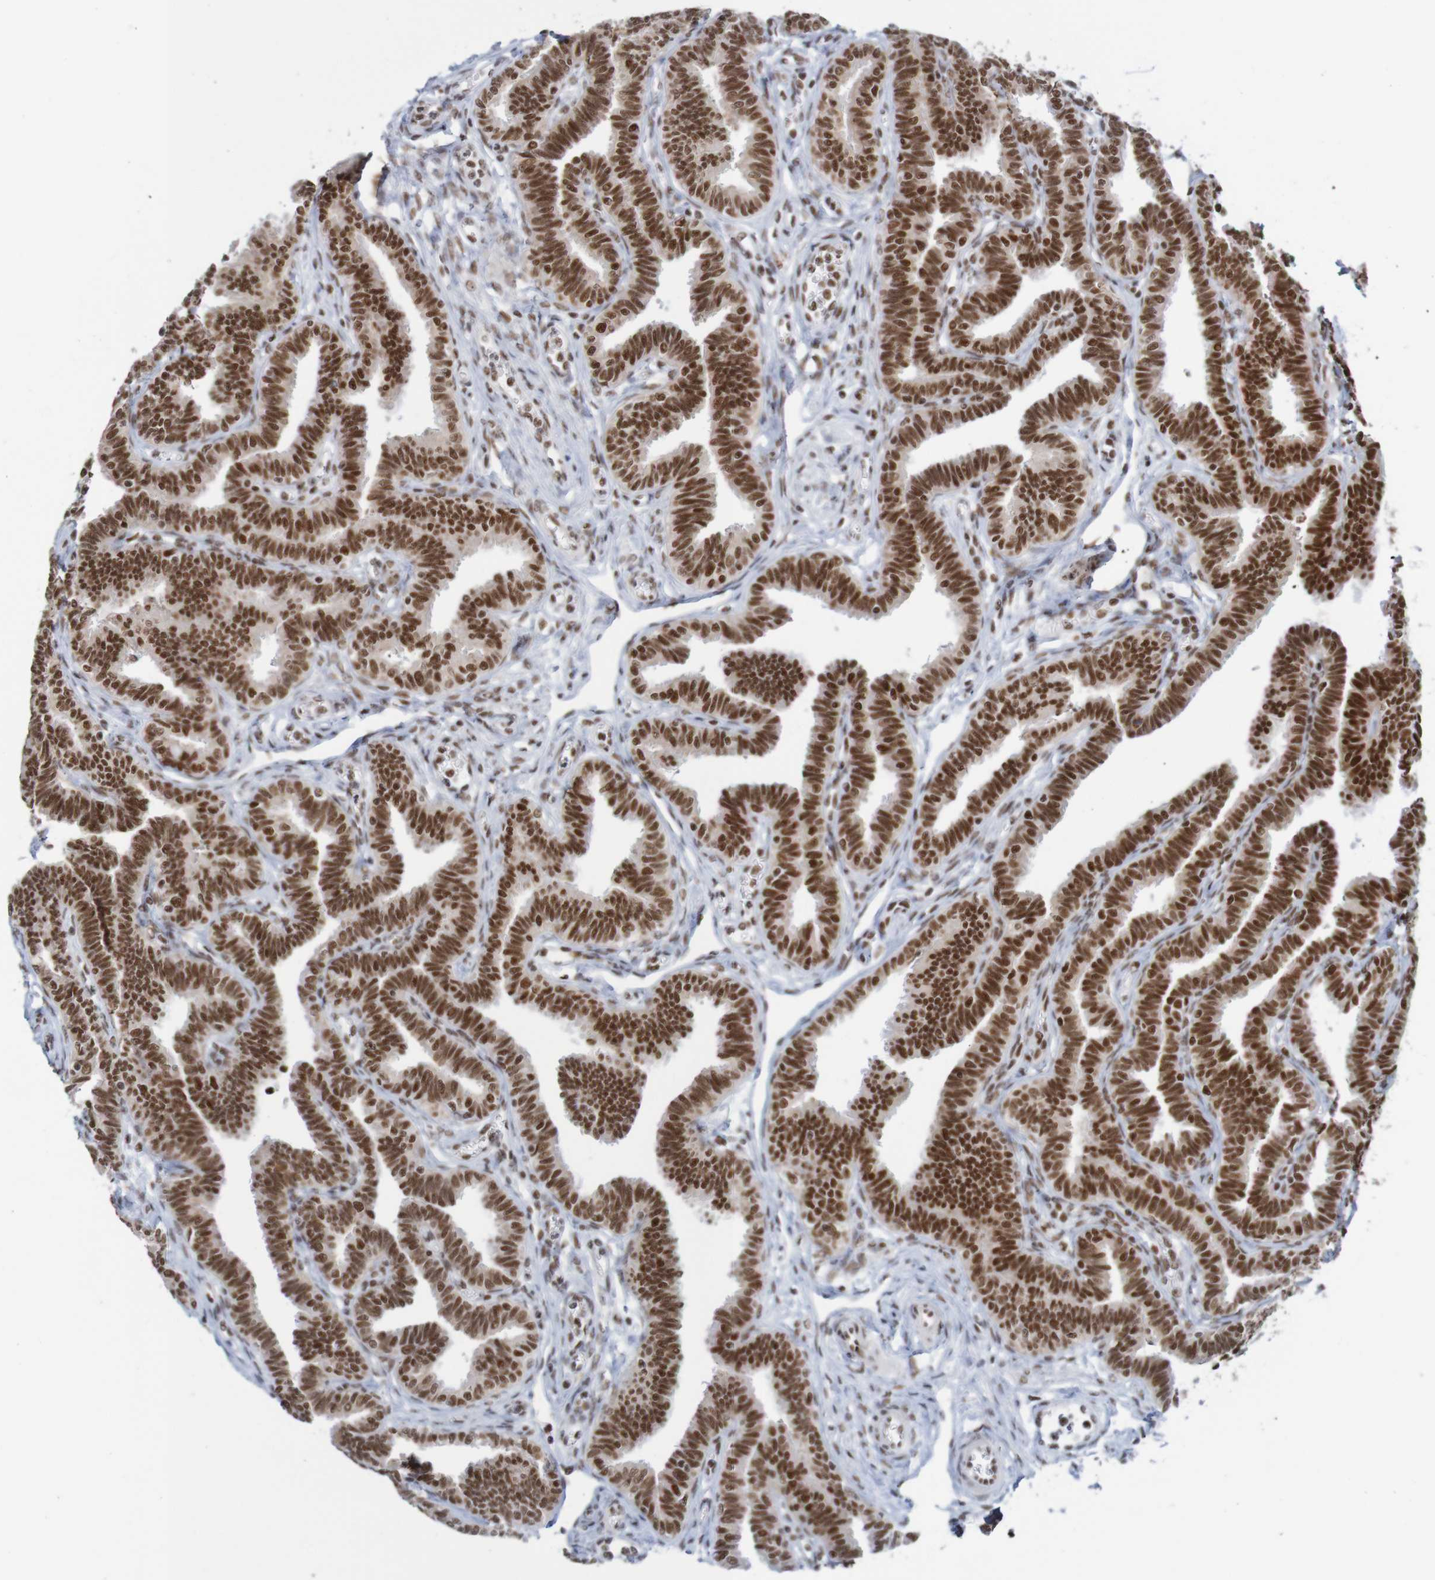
{"staining": {"intensity": "strong", "quantity": ">75%", "location": "nuclear"}, "tissue": "fallopian tube", "cell_type": "Glandular cells", "image_type": "normal", "snomed": [{"axis": "morphology", "description": "Normal tissue, NOS"}, {"axis": "topography", "description": "Fallopian tube"}, {"axis": "topography", "description": "Ovary"}], "caption": "Fallopian tube stained with immunohistochemistry exhibits strong nuclear staining in about >75% of glandular cells. (DAB = brown stain, brightfield microscopy at high magnification).", "gene": "THRAP3", "patient": {"sex": "female", "age": 23}}